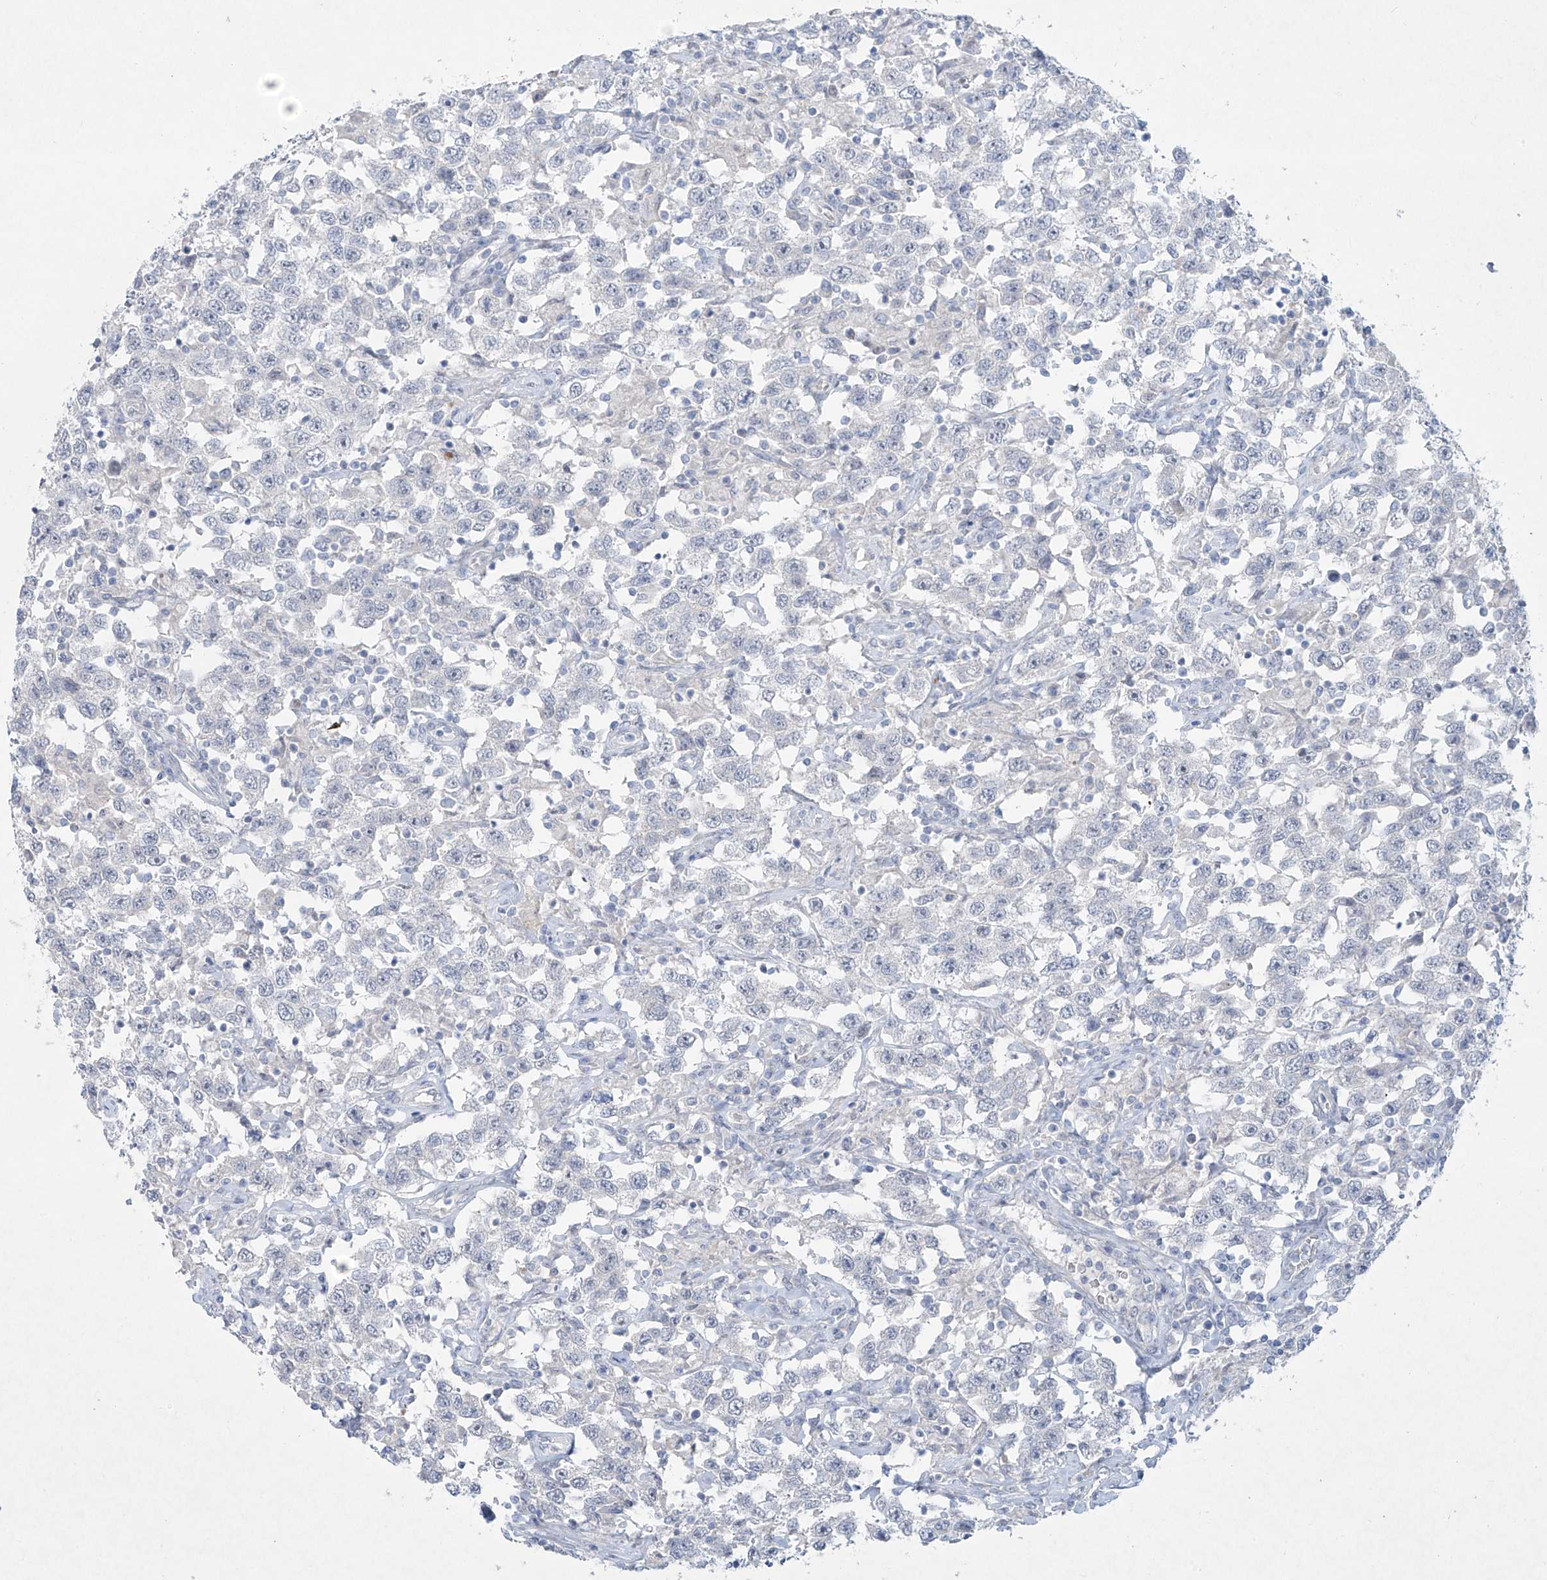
{"staining": {"intensity": "negative", "quantity": "none", "location": "none"}, "tissue": "testis cancer", "cell_type": "Tumor cells", "image_type": "cancer", "snomed": [{"axis": "morphology", "description": "Seminoma, NOS"}, {"axis": "topography", "description": "Testis"}], "caption": "Immunohistochemistry of human testis cancer shows no expression in tumor cells.", "gene": "PAX6", "patient": {"sex": "male", "age": 41}}